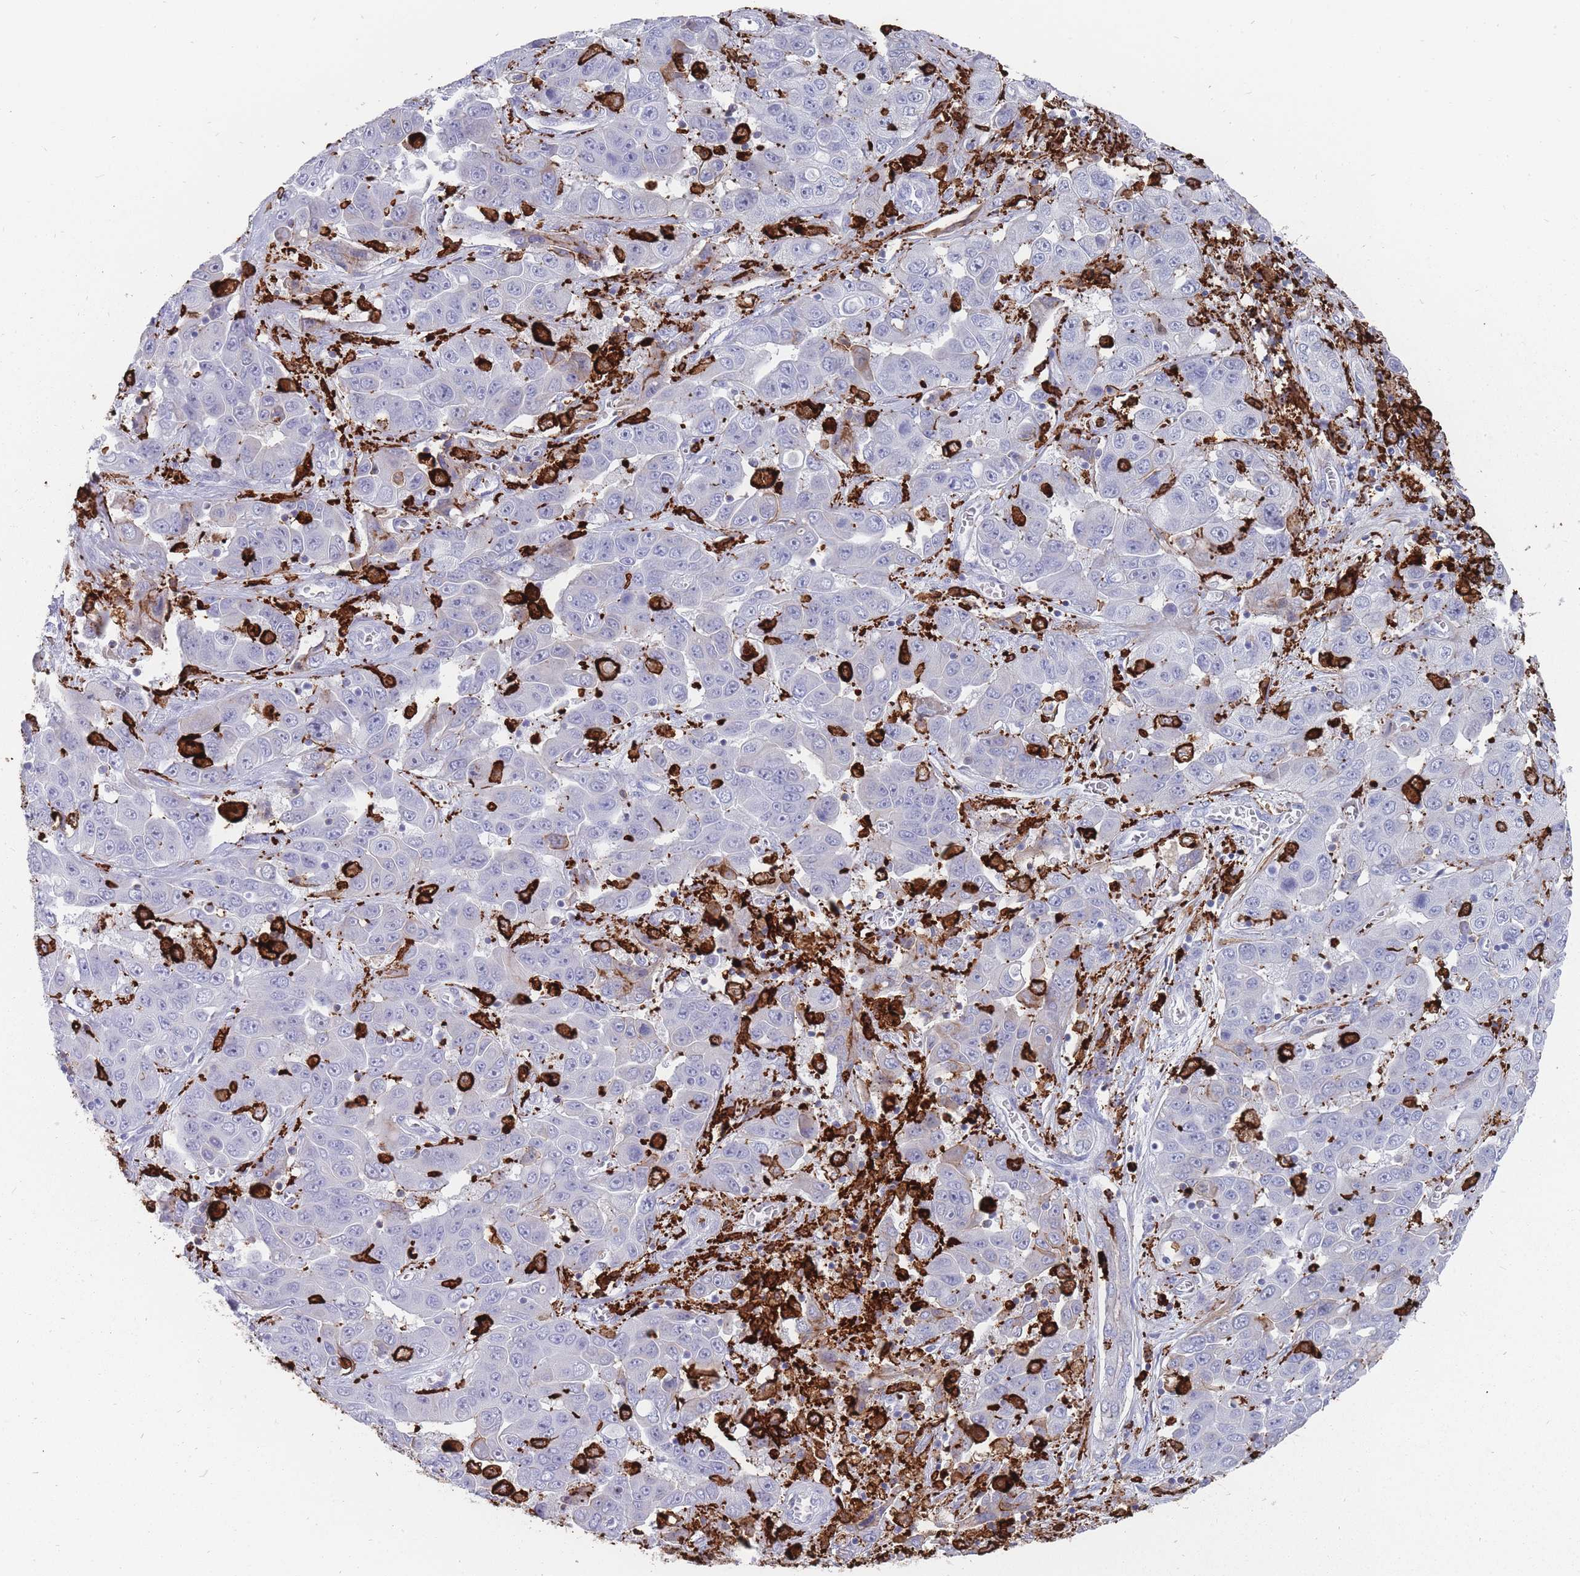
{"staining": {"intensity": "negative", "quantity": "none", "location": "none"}, "tissue": "liver cancer", "cell_type": "Tumor cells", "image_type": "cancer", "snomed": [{"axis": "morphology", "description": "Cholangiocarcinoma"}, {"axis": "topography", "description": "Liver"}], "caption": "The immunohistochemistry micrograph has no significant staining in tumor cells of liver cholangiocarcinoma tissue.", "gene": "AIF1", "patient": {"sex": "female", "age": 52}}